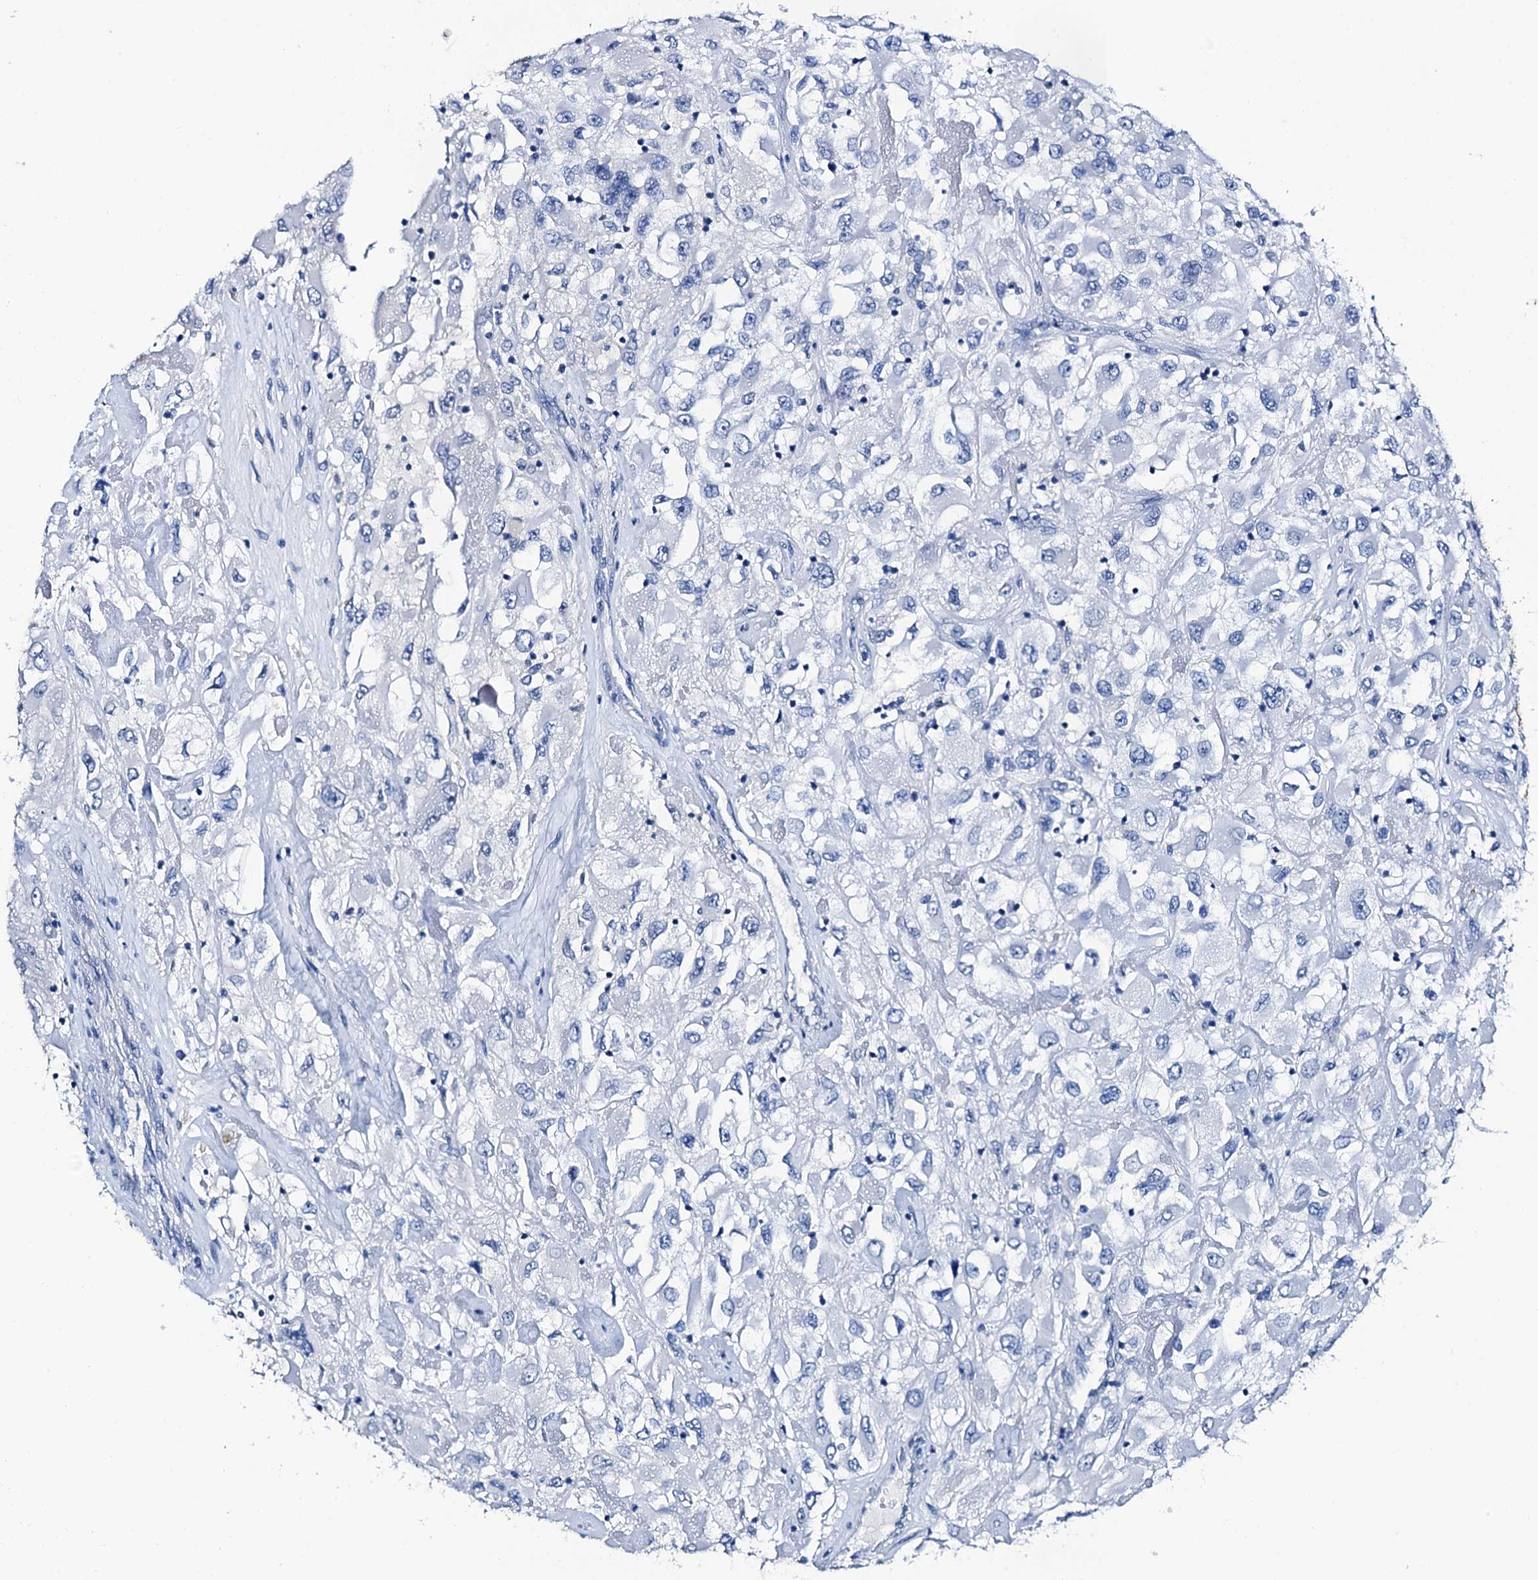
{"staining": {"intensity": "negative", "quantity": "none", "location": "none"}, "tissue": "renal cancer", "cell_type": "Tumor cells", "image_type": "cancer", "snomed": [{"axis": "morphology", "description": "Adenocarcinoma, NOS"}, {"axis": "topography", "description": "Kidney"}], "caption": "Immunohistochemistry (IHC) of renal cancer (adenocarcinoma) exhibits no staining in tumor cells.", "gene": "LYPD3", "patient": {"sex": "female", "age": 52}}